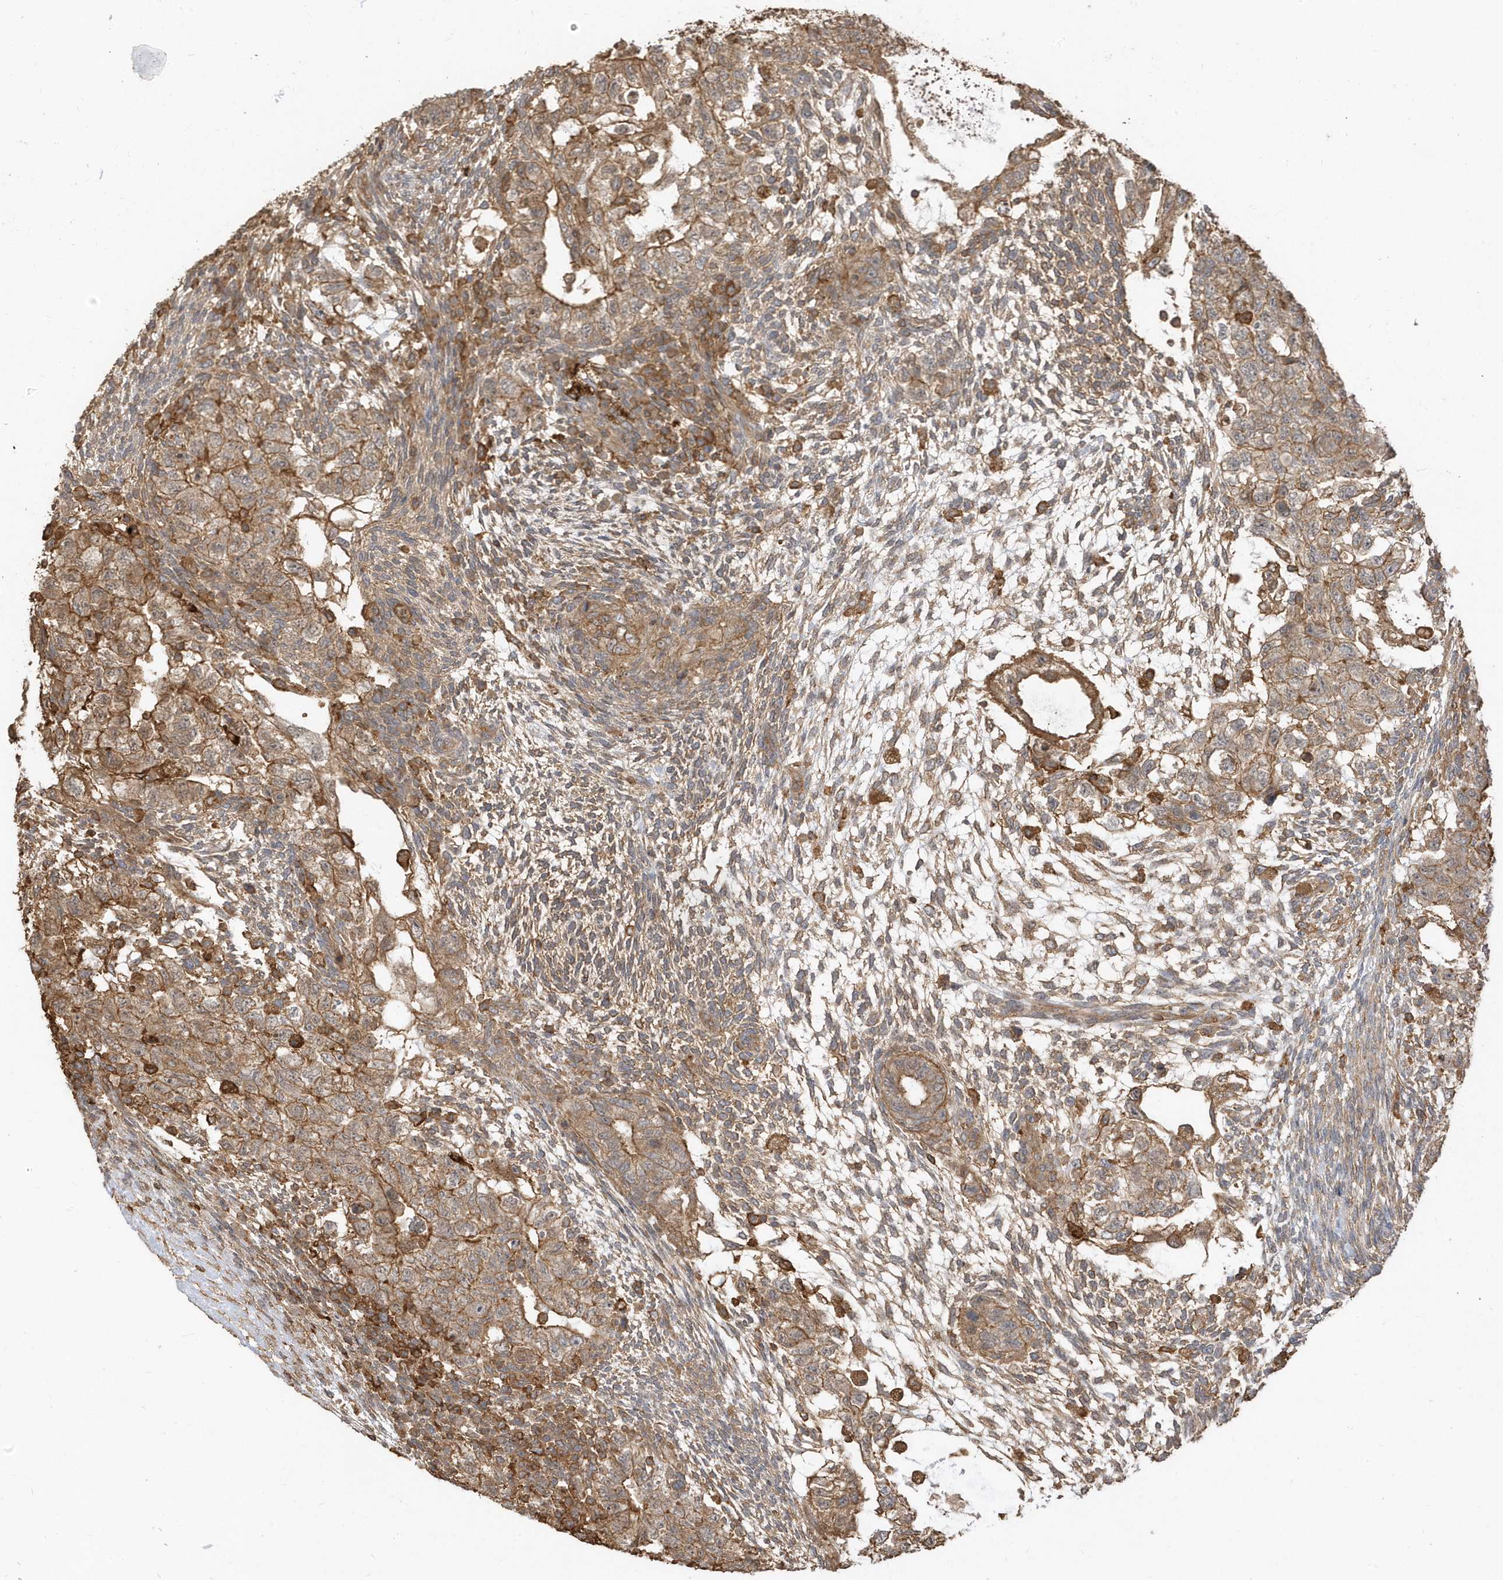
{"staining": {"intensity": "moderate", "quantity": ">75%", "location": "cytoplasmic/membranous"}, "tissue": "testis cancer", "cell_type": "Tumor cells", "image_type": "cancer", "snomed": [{"axis": "morphology", "description": "Normal tissue, NOS"}, {"axis": "morphology", "description": "Carcinoma, Embryonal, NOS"}, {"axis": "topography", "description": "Testis"}], "caption": "A brown stain shows moderate cytoplasmic/membranous expression of a protein in human testis embryonal carcinoma tumor cells.", "gene": "ZBTB8A", "patient": {"sex": "male", "age": 36}}